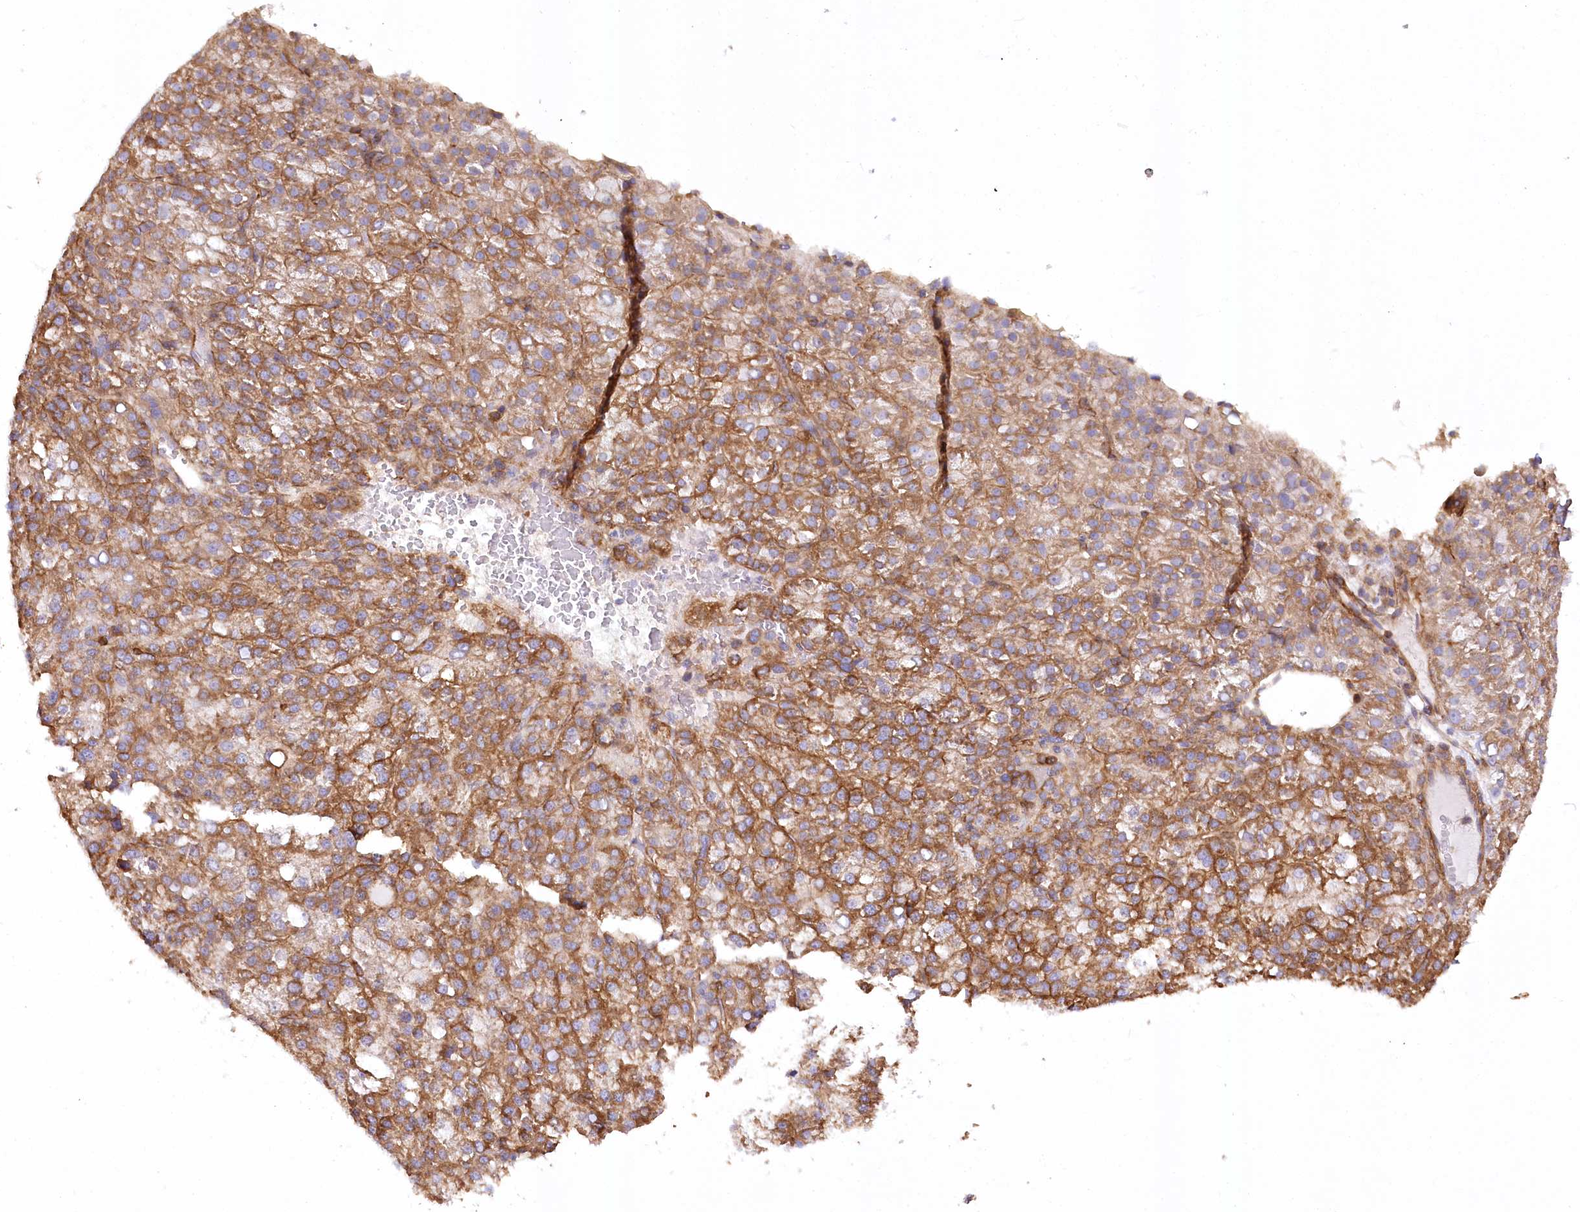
{"staining": {"intensity": "moderate", "quantity": ">75%", "location": "cytoplasmic/membranous"}, "tissue": "liver cancer", "cell_type": "Tumor cells", "image_type": "cancer", "snomed": [{"axis": "morphology", "description": "Carcinoma, Hepatocellular, NOS"}, {"axis": "topography", "description": "Liver"}], "caption": "Liver hepatocellular carcinoma stained for a protein shows moderate cytoplasmic/membranous positivity in tumor cells. (DAB IHC, brown staining for protein, blue staining for nuclei).", "gene": "SYNPO2", "patient": {"sex": "female", "age": 58}}